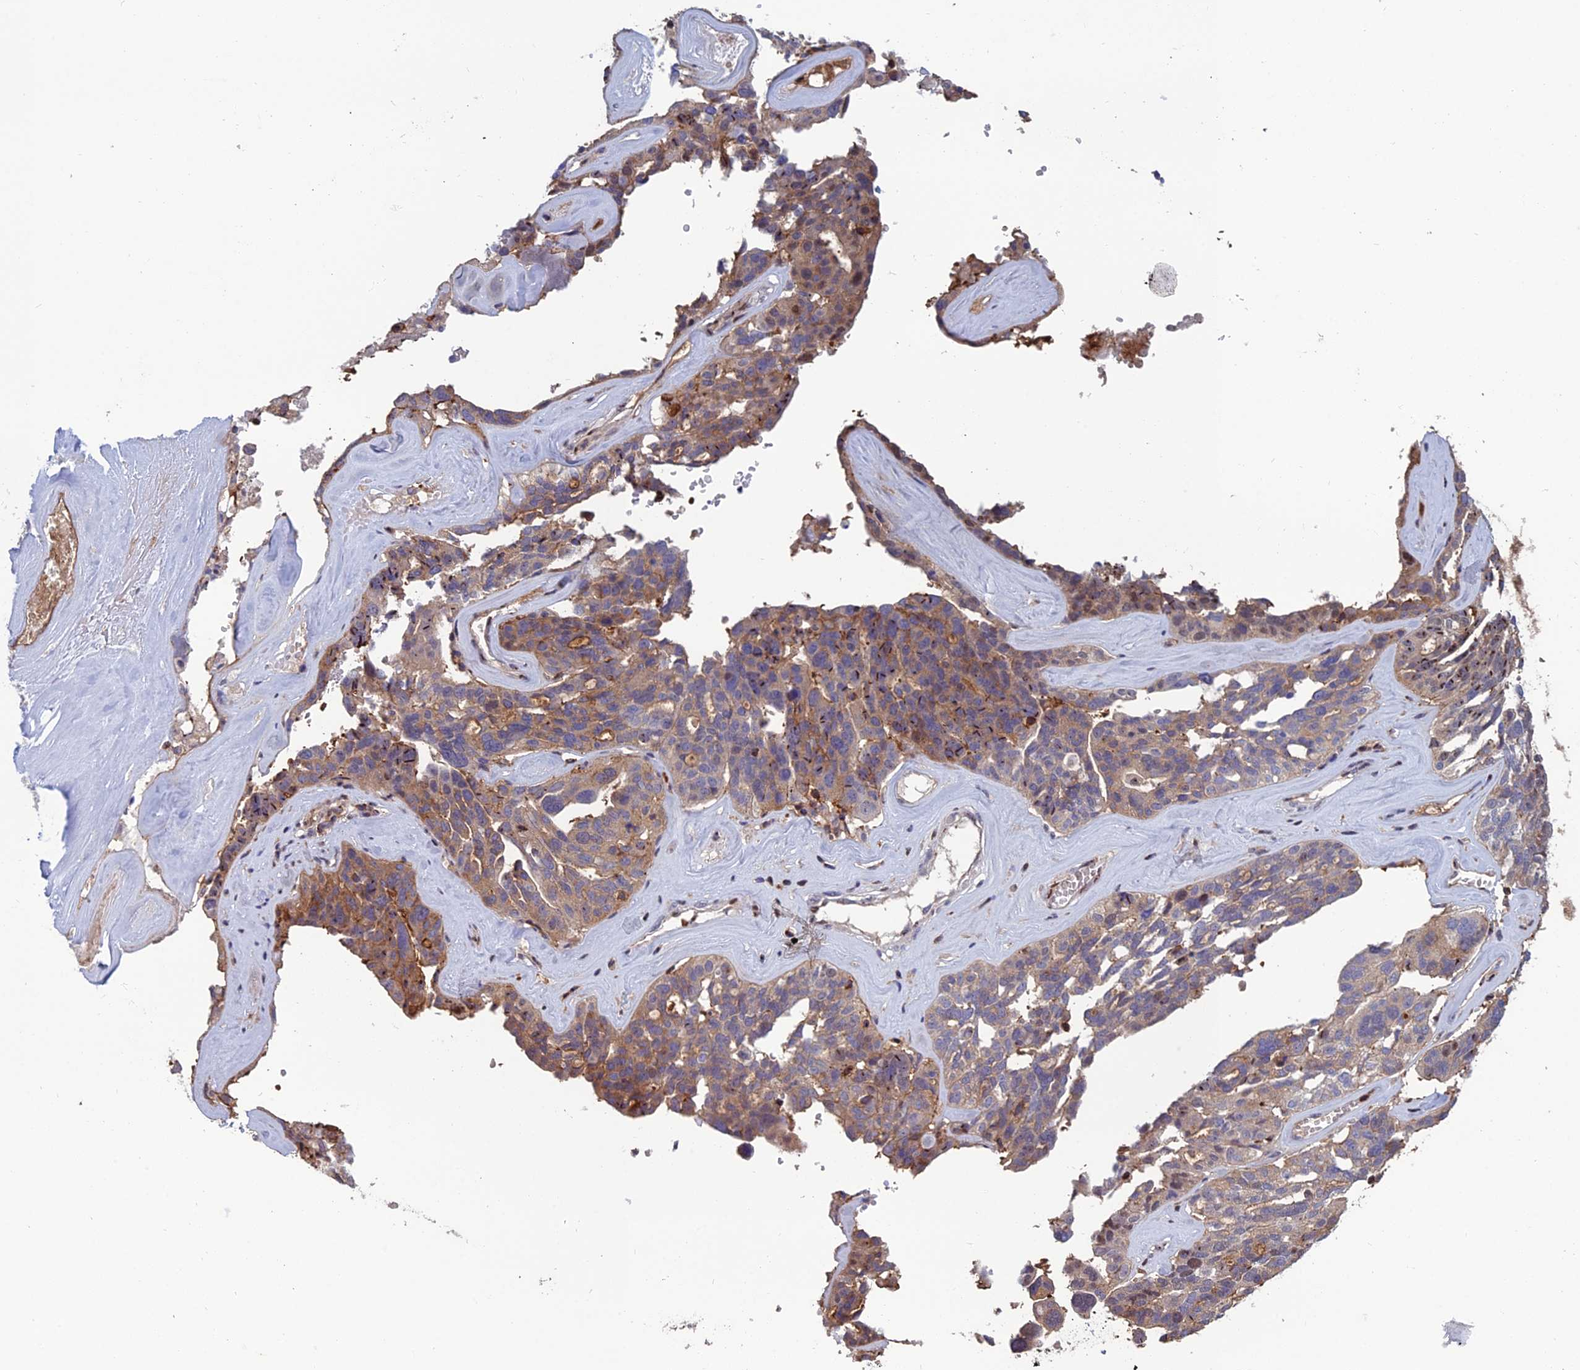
{"staining": {"intensity": "weak", "quantity": ">75%", "location": "cytoplasmic/membranous"}, "tissue": "ovarian cancer", "cell_type": "Tumor cells", "image_type": "cancer", "snomed": [{"axis": "morphology", "description": "Cystadenocarcinoma, serous, NOS"}, {"axis": "topography", "description": "Ovary"}], "caption": "This image reveals IHC staining of ovarian serous cystadenocarcinoma, with low weak cytoplasmic/membranous staining in approximately >75% of tumor cells.", "gene": "C15orf62", "patient": {"sex": "female", "age": 59}}